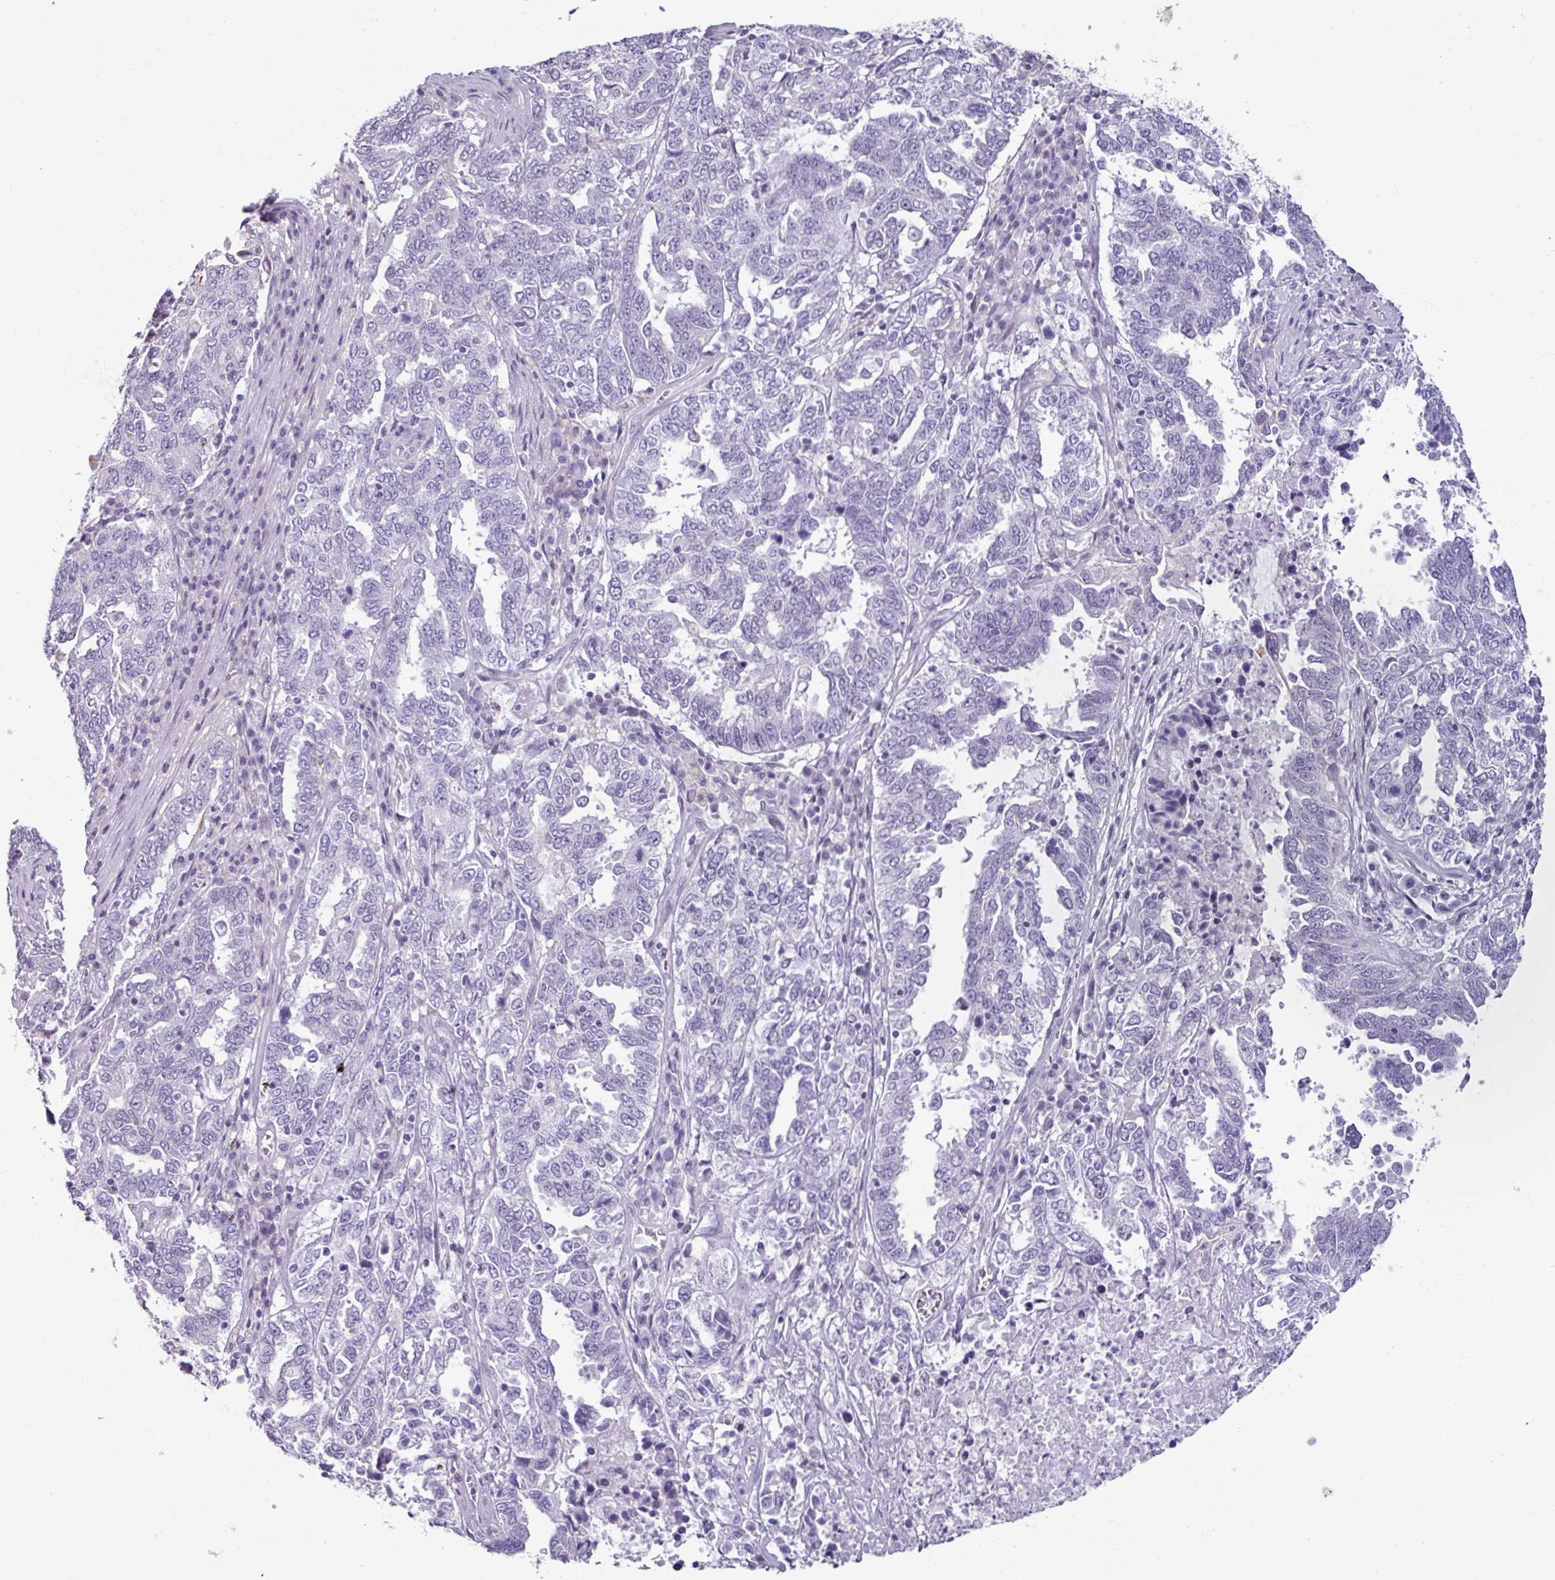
{"staining": {"intensity": "negative", "quantity": "none", "location": "none"}, "tissue": "ovarian cancer", "cell_type": "Tumor cells", "image_type": "cancer", "snomed": [{"axis": "morphology", "description": "Carcinoma, endometroid"}, {"axis": "topography", "description": "Ovary"}], "caption": "This is an immunohistochemistry photomicrograph of endometroid carcinoma (ovarian). There is no staining in tumor cells.", "gene": "SPESP1", "patient": {"sex": "female", "age": 62}}